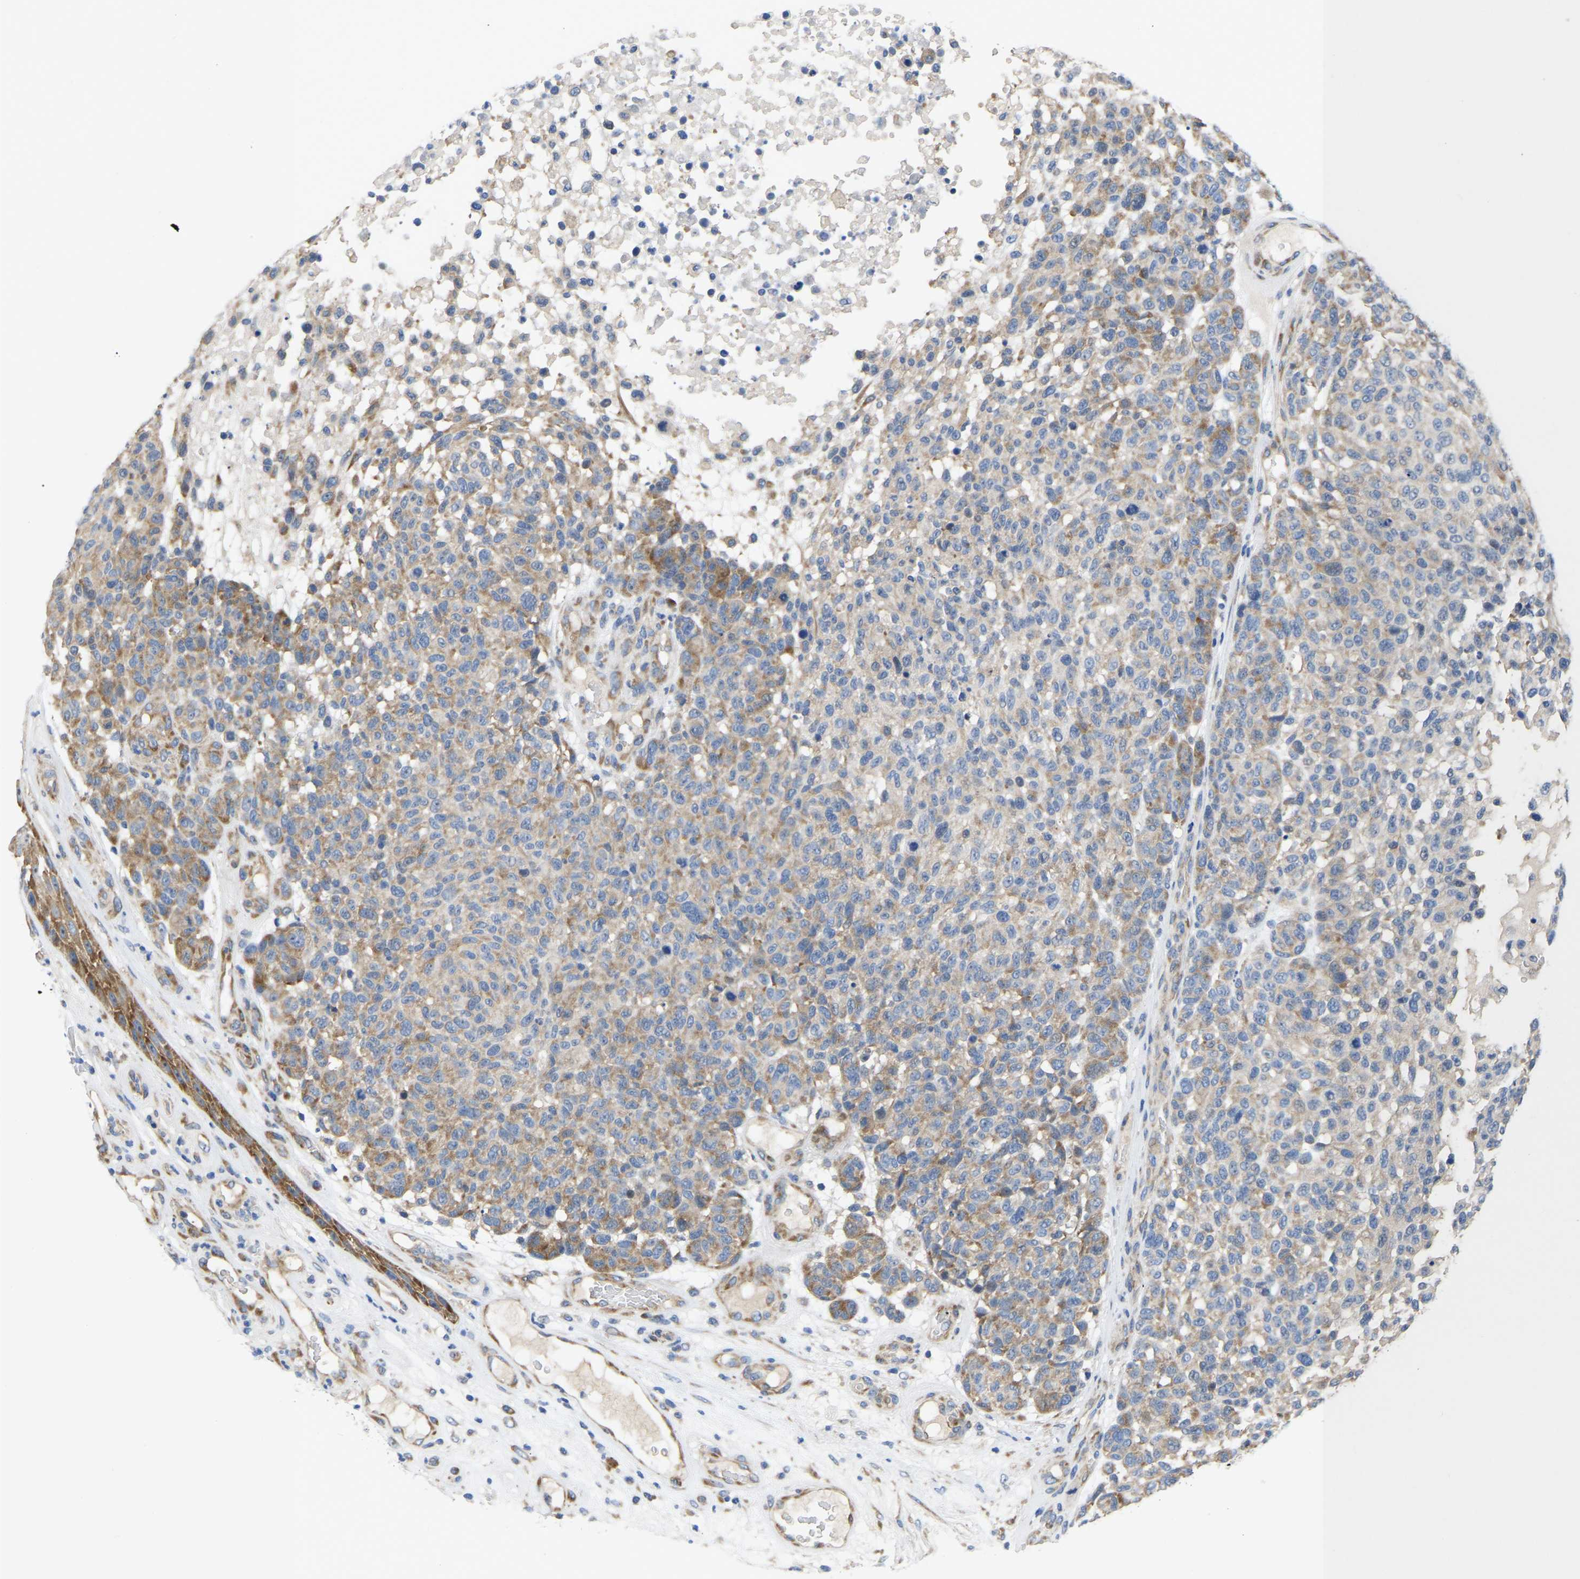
{"staining": {"intensity": "weak", "quantity": ">75%", "location": "cytoplasmic/membranous"}, "tissue": "melanoma", "cell_type": "Tumor cells", "image_type": "cancer", "snomed": [{"axis": "morphology", "description": "Malignant melanoma, NOS"}, {"axis": "topography", "description": "Skin"}], "caption": "Approximately >75% of tumor cells in malignant melanoma exhibit weak cytoplasmic/membranous protein positivity as visualized by brown immunohistochemical staining.", "gene": "ABCA10", "patient": {"sex": "male", "age": 59}}